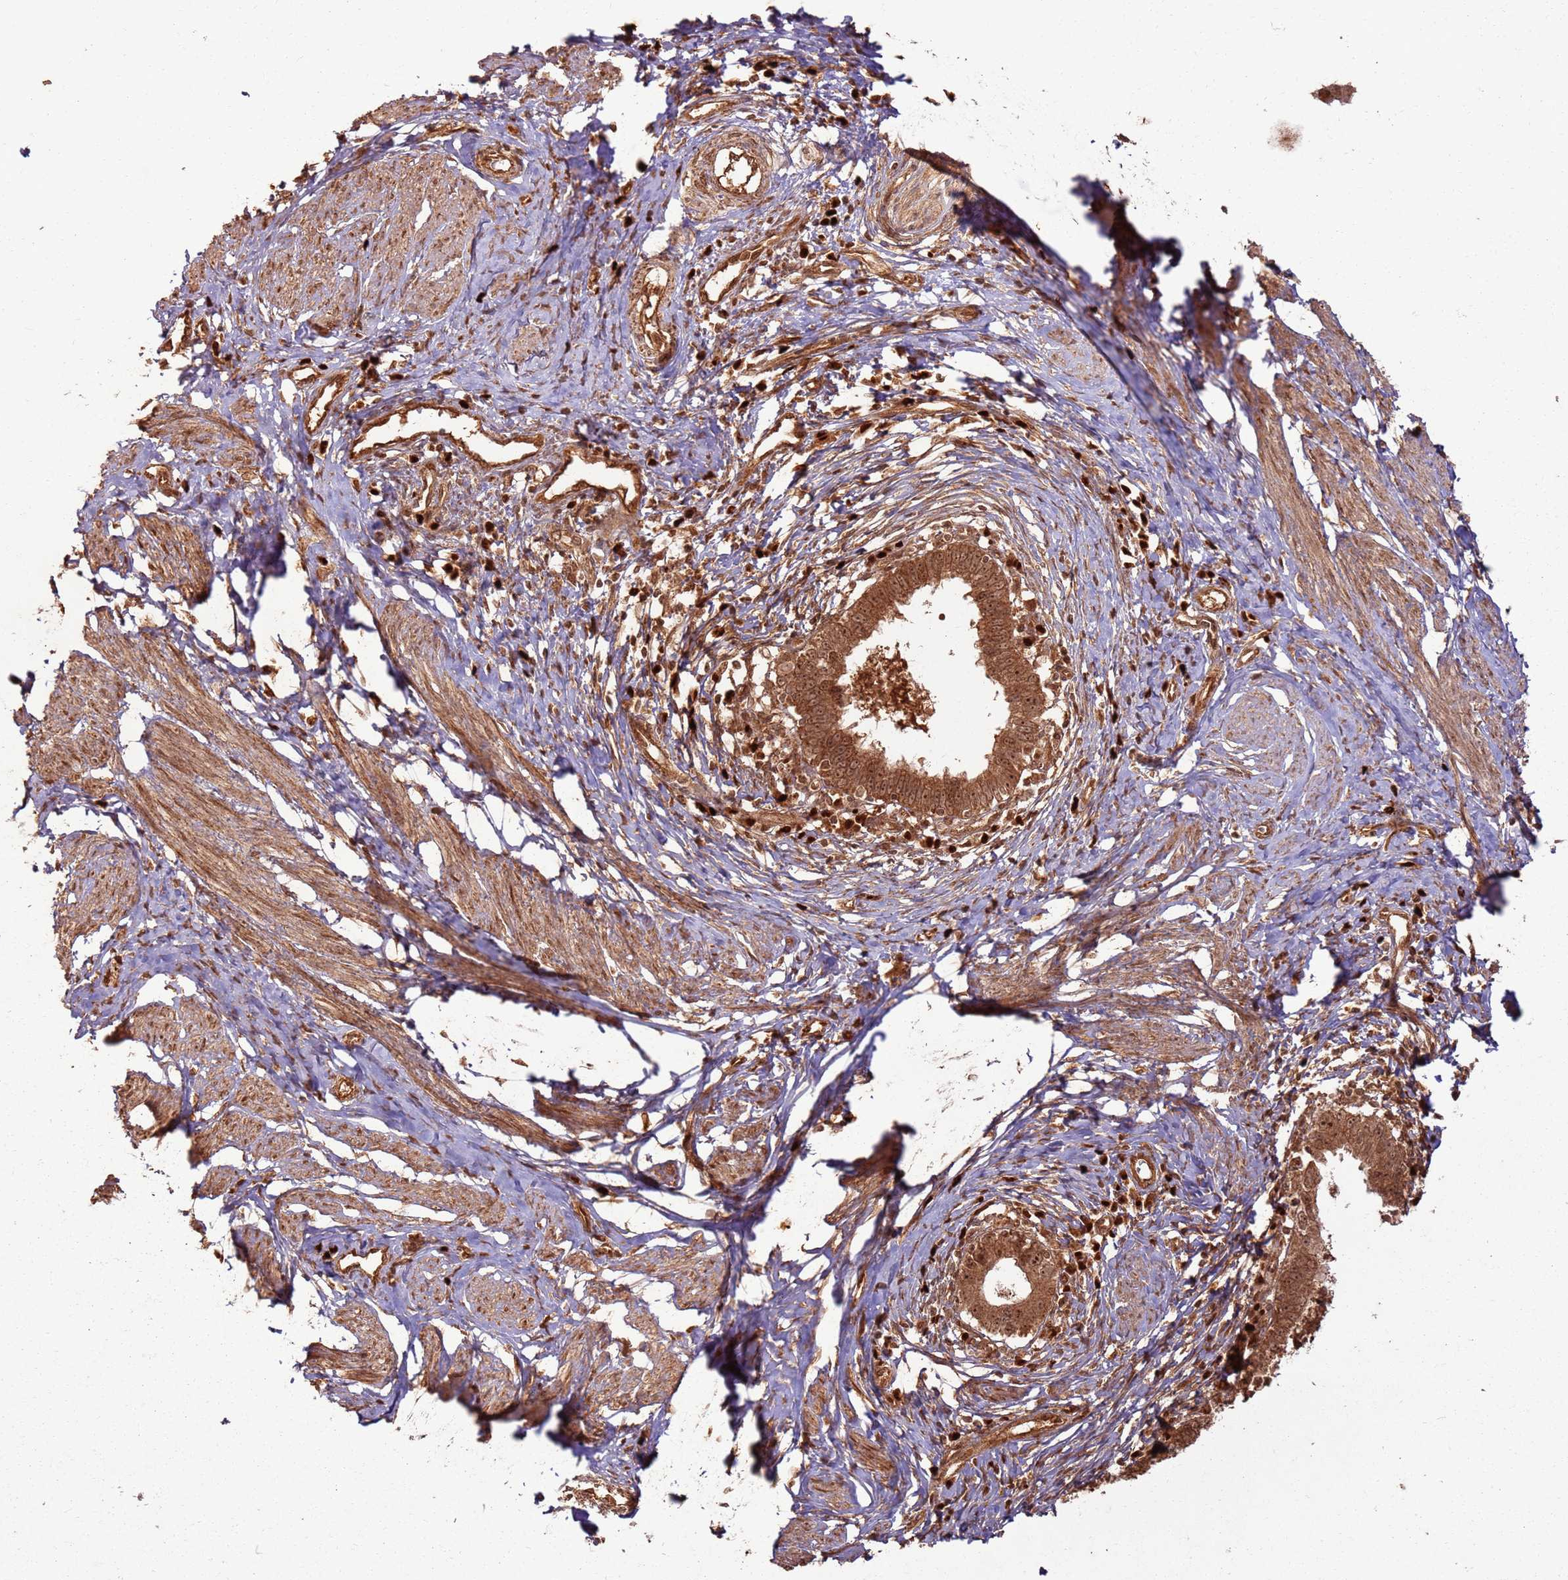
{"staining": {"intensity": "moderate", "quantity": ">75%", "location": "cytoplasmic/membranous,nuclear"}, "tissue": "cervical cancer", "cell_type": "Tumor cells", "image_type": "cancer", "snomed": [{"axis": "morphology", "description": "Adenocarcinoma, NOS"}, {"axis": "topography", "description": "Cervix"}], "caption": "High-magnification brightfield microscopy of cervical adenocarcinoma stained with DAB (brown) and counterstained with hematoxylin (blue). tumor cells exhibit moderate cytoplasmic/membranous and nuclear staining is identified in about>75% of cells.", "gene": "TBC1D13", "patient": {"sex": "female", "age": 36}}